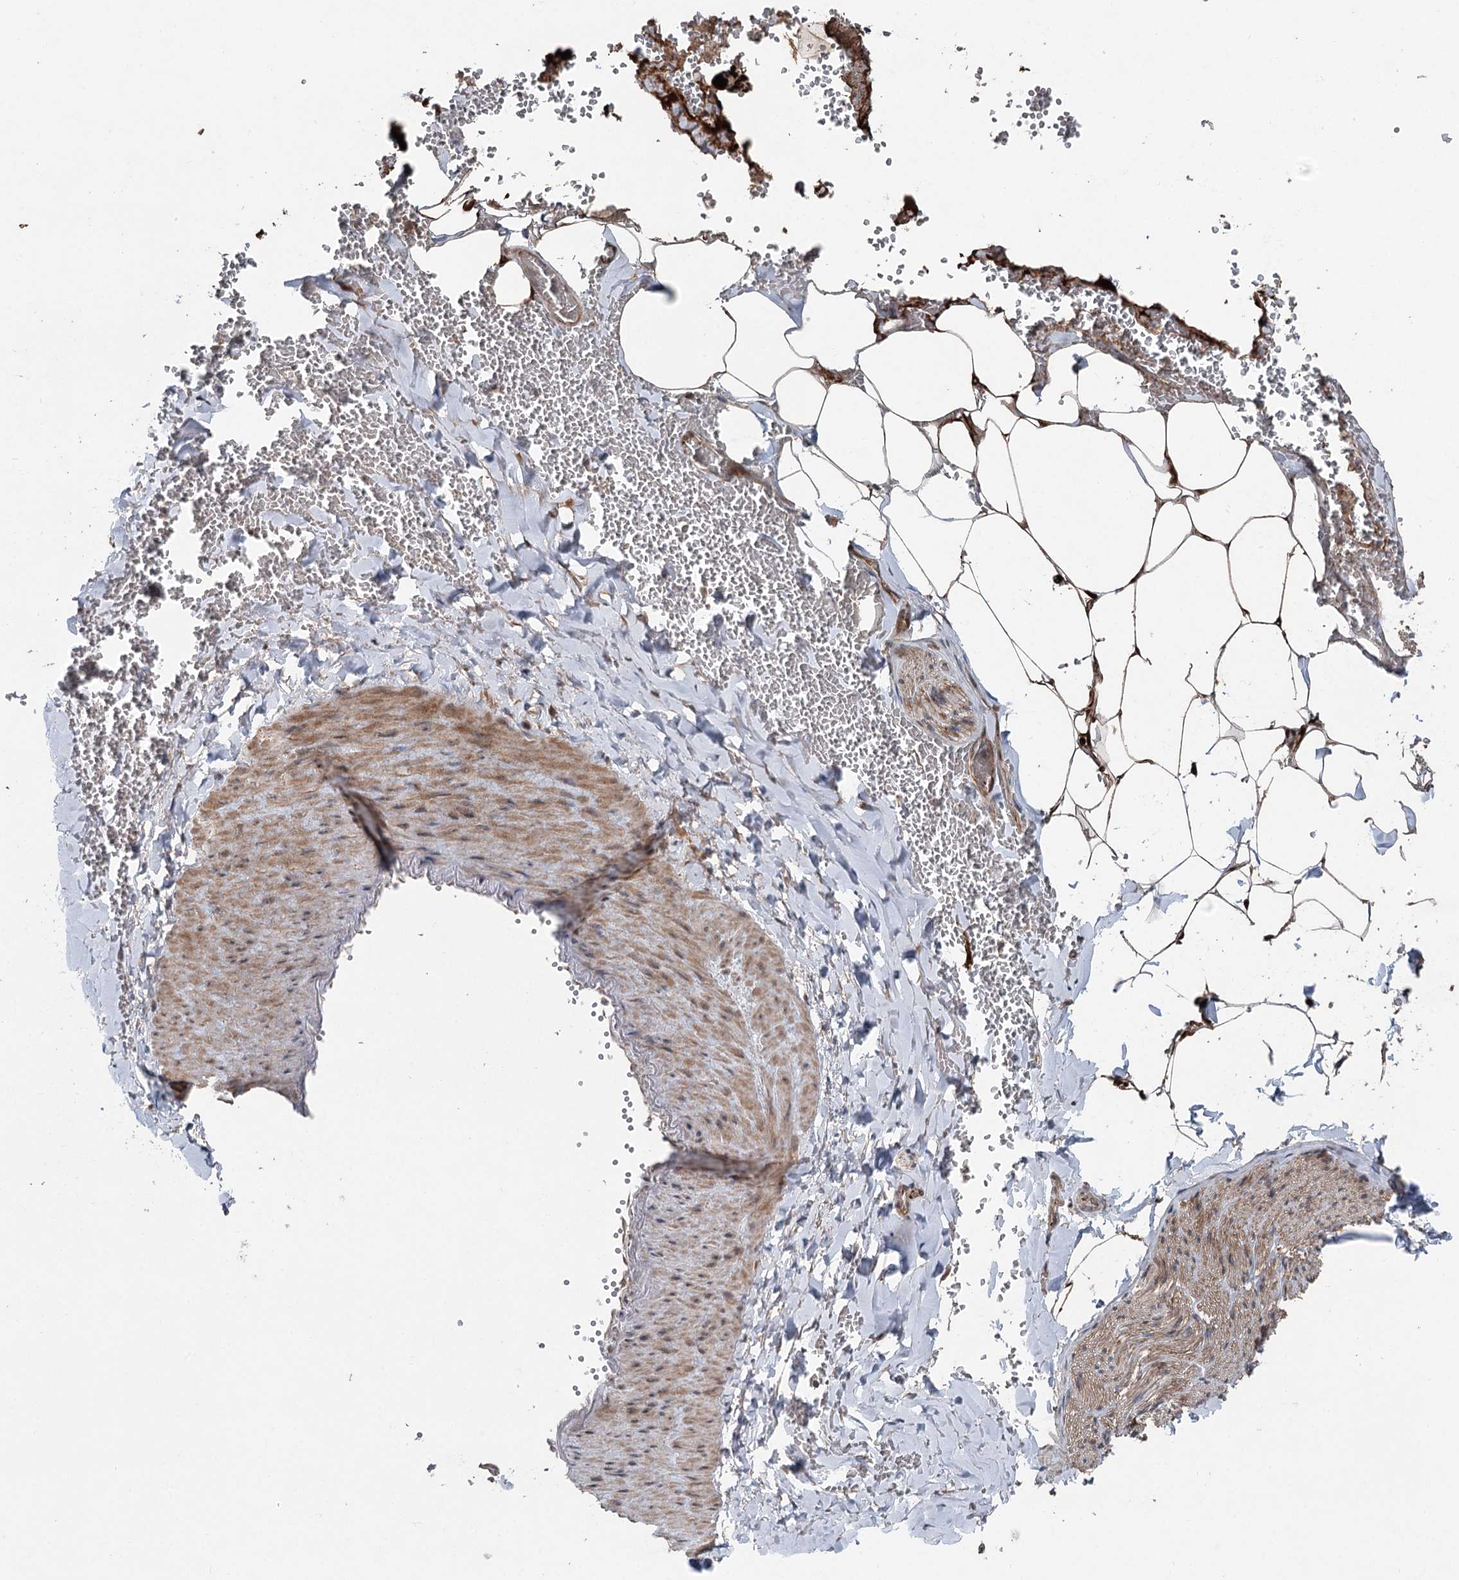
{"staining": {"intensity": "moderate", "quantity": "25%-75%", "location": "cytoplasmic/membranous"}, "tissue": "adipose tissue", "cell_type": "Adipocytes", "image_type": "normal", "snomed": [{"axis": "morphology", "description": "Normal tissue, NOS"}, {"axis": "topography", "description": "Gallbladder"}, {"axis": "topography", "description": "Peripheral nerve tissue"}], "caption": "An immunohistochemistry (IHC) photomicrograph of normal tissue is shown. Protein staining in brown labels moderate cytoplasmic/membranous positivity in adipose tissue within adipocytes.", "gene": "MAPK8IP2", "patient": {"sex": "male", "age": 38}}